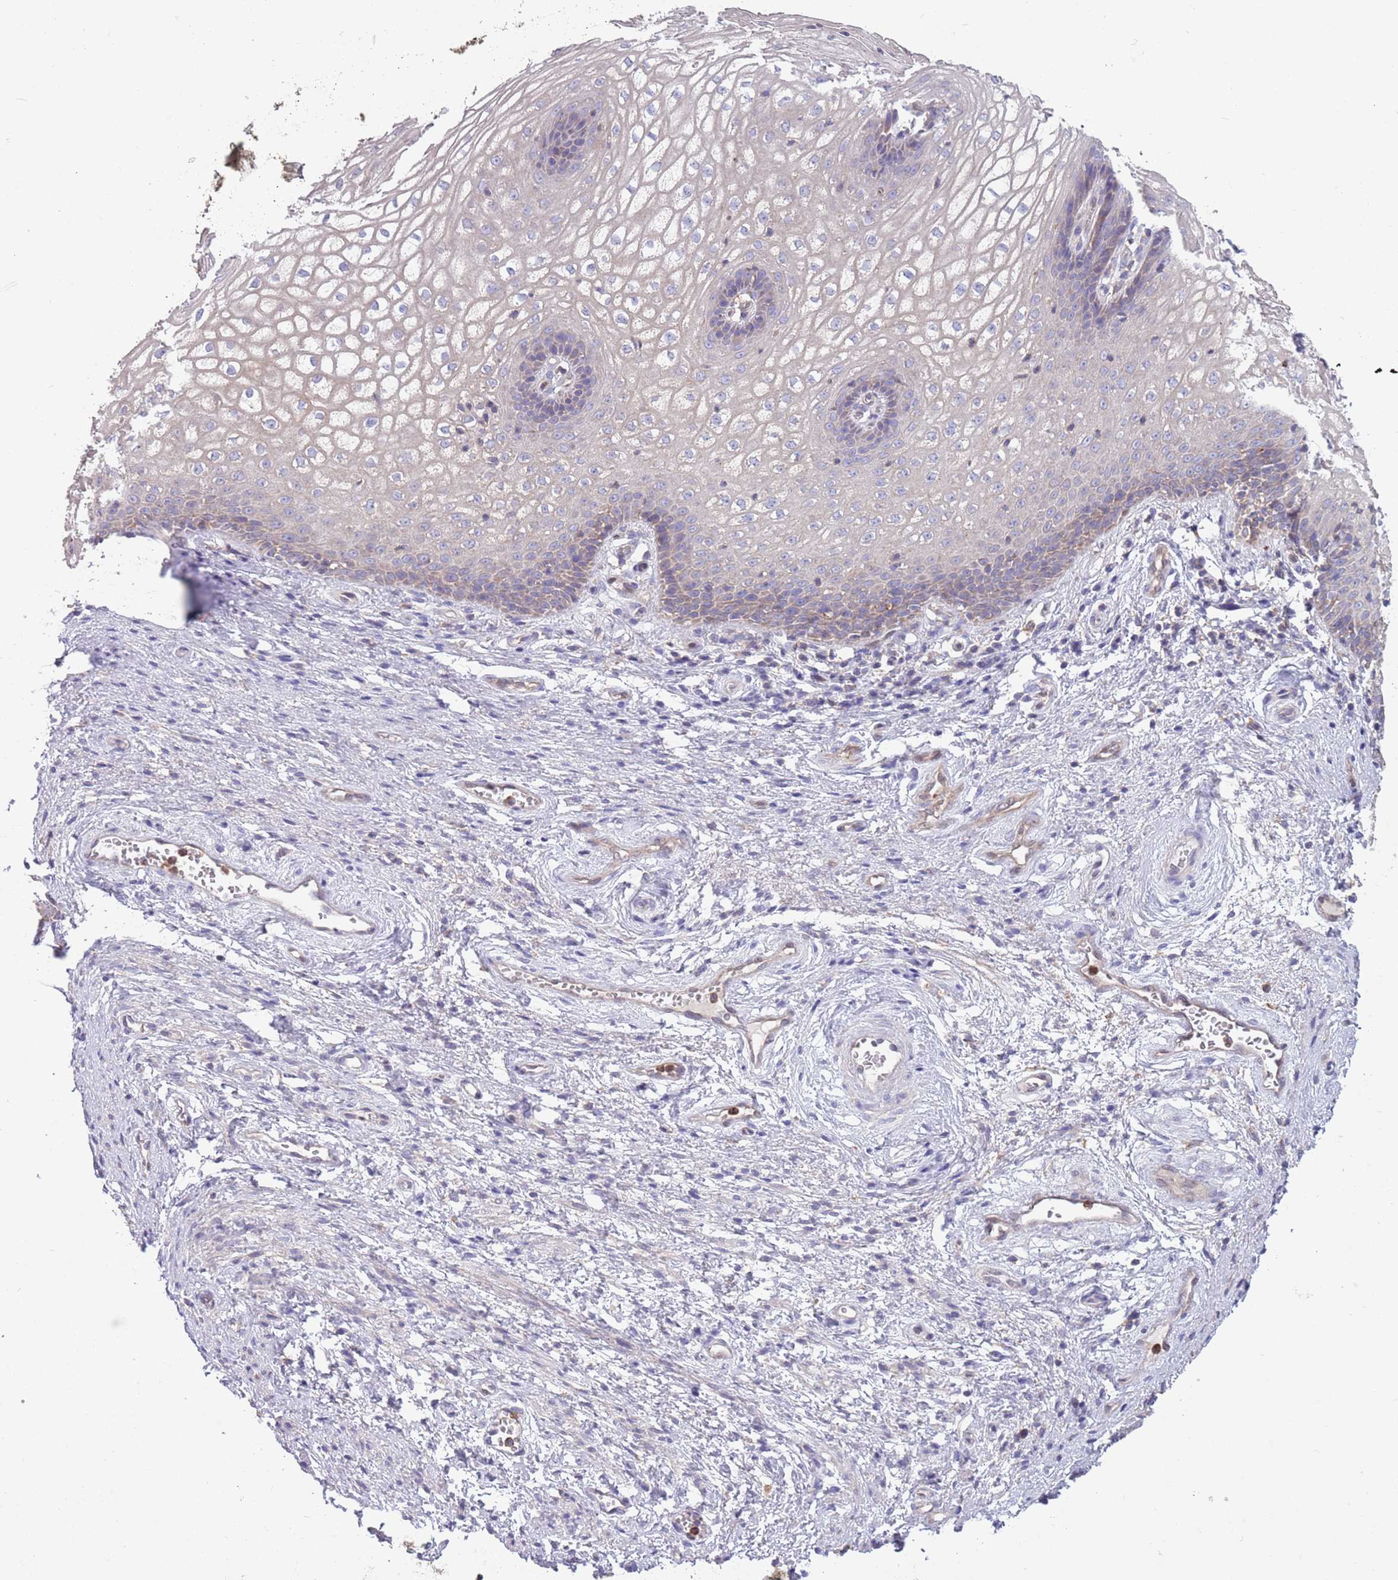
{"staining": {"intensity": "weak", "quantity": "25%-75%", "location": "cytoplasmic/membranous"}, "tissue": "vagina", "cell_type": "Squamous epithelial cells", "image_type": "normal", "snomed": [{"axis": "morphology", "description": "Normal tissue, NOS"}, {"axis": "topography", "description": "Vagina"}], "caption": "IHC image of benign vagina: vagina stained using IHC demonstrates low levels of weak protein expression localized specifically in the cytoplasmic/membranous of squamous epithelial cells, appearing as a cytoplasmic/membranous brown color.", "gene": "DDT", "patient": {"sex": "female", "age": 34}}